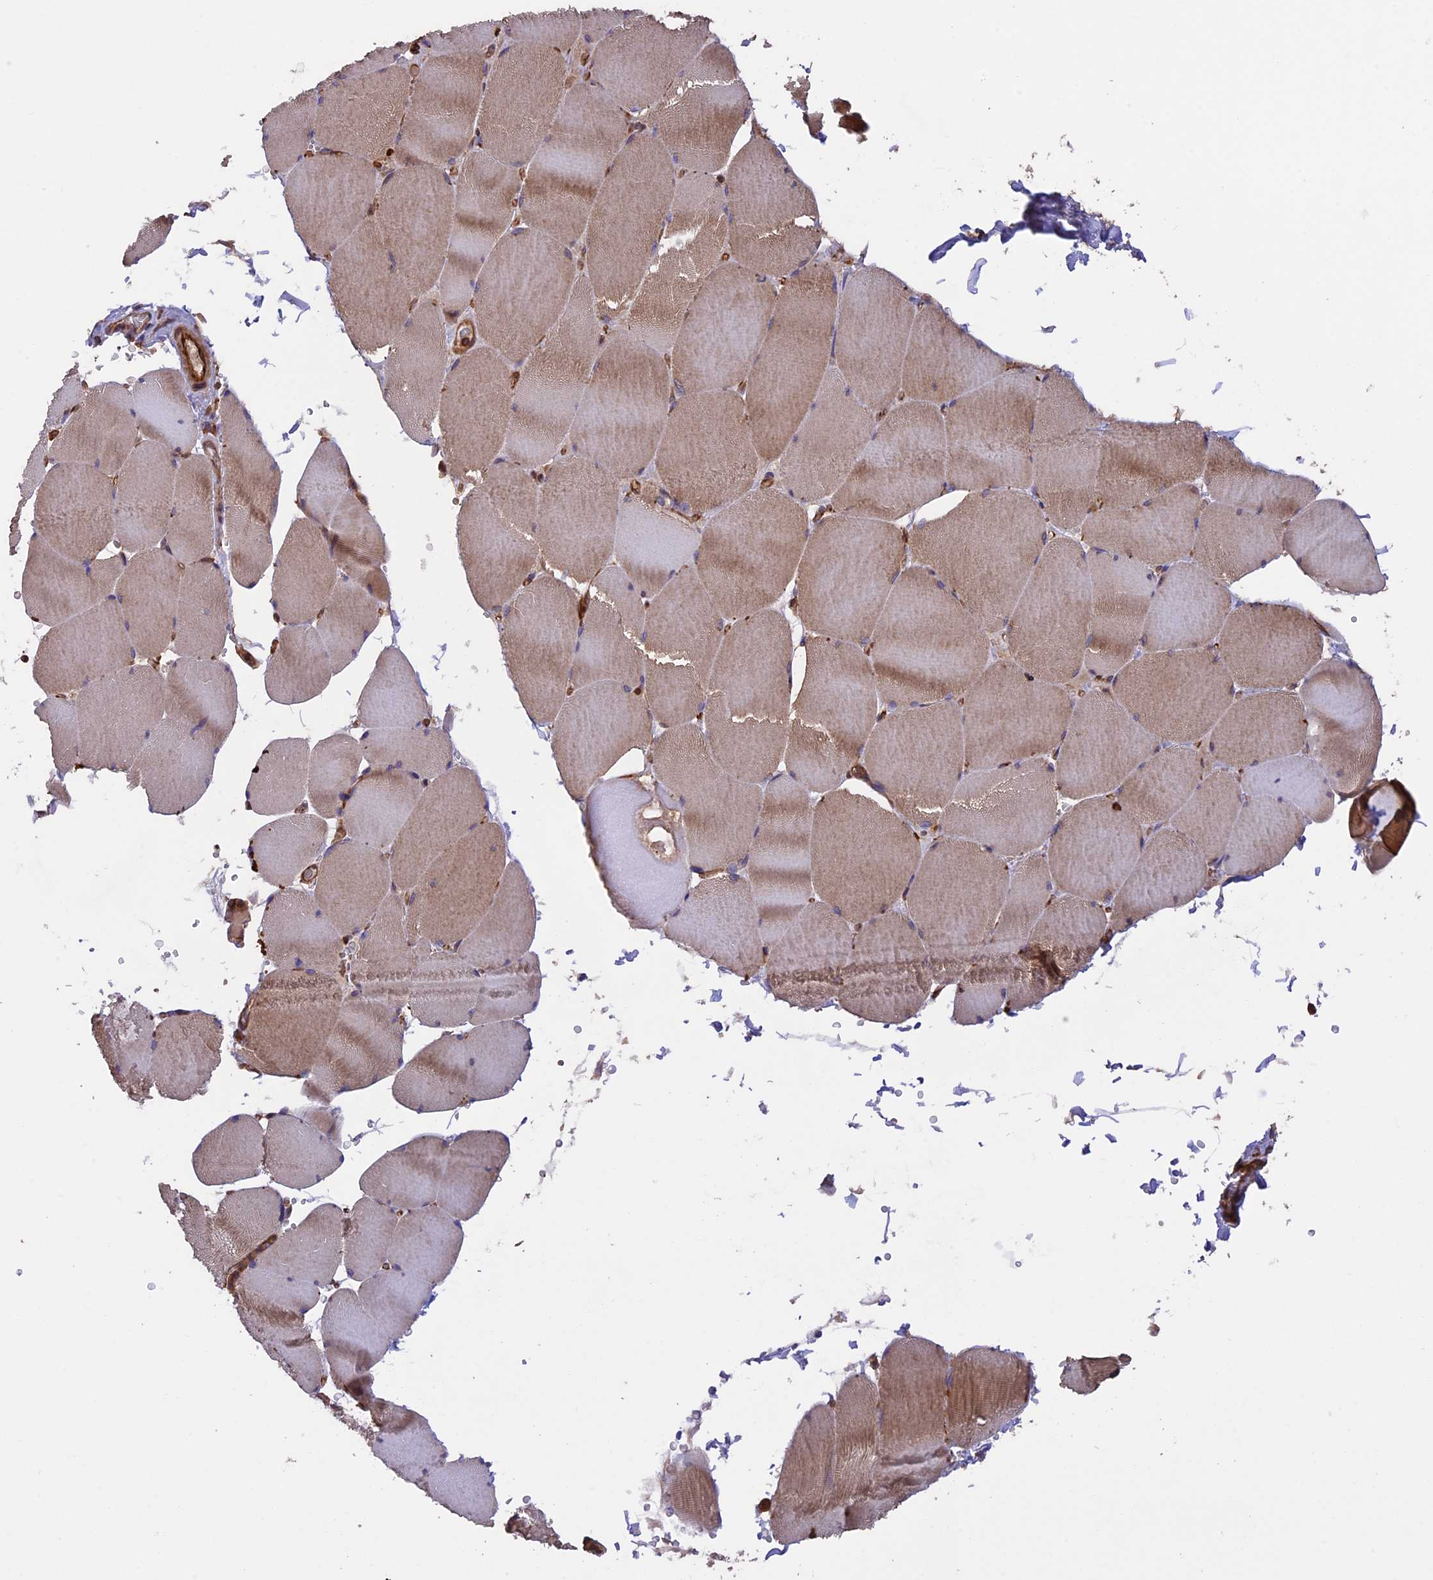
{"staining": {"intensity": "moderate", "quantity": ">75%", "location": "cytoplasmic/membranous"}, "tissue": "skeletal muscle", "cell_type": "Myocytes", "image_type": "normal", "snomed": [{"axis": "morphology", "description": "Normal tissue, NOS"}, {"axis": "topography", "description": "Skeletal muscle"}, {"axis": "topography", "description": "Head-Neck"}], "caption": "A micrograph showing moderate cytoplasmic/membranous expression in approximately >75% of myocytes in unremarkable skeletal muscle, as visualized by brown immunohistochemical staining.", "gene": "GAS8", "patient": {"sex": "male", "age": 66}}